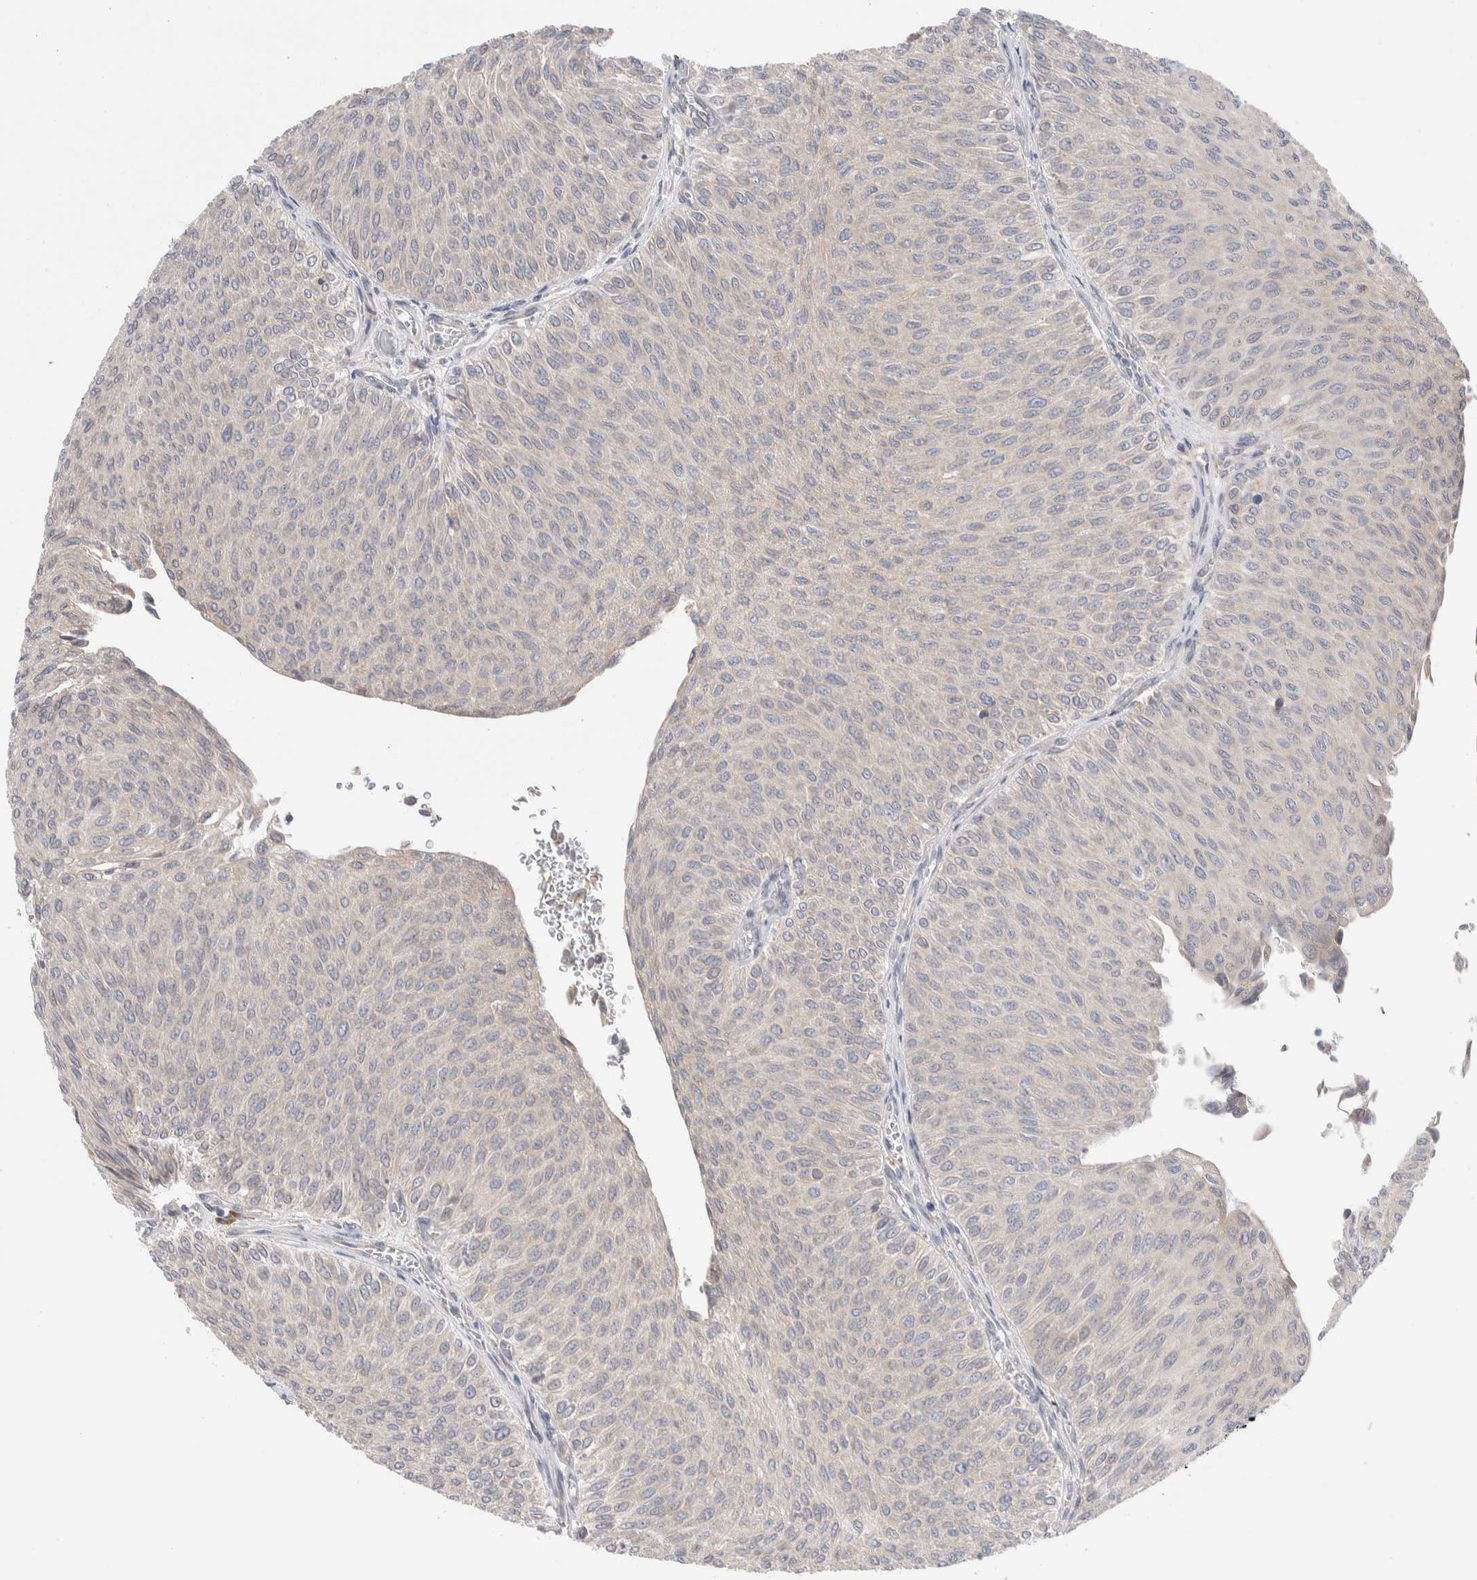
{"staining": {"intensity": "negative", "quantity": "none", "location": "none"}, "tissue": "urothelial cancer", "cell_type": "Tumor cells", "image_type": "cancer", "snomed": [{"axis": "morphology", "description": "Urothelial carcinoma, Low grade"}, {"axis": "topography", "description": "Urinary bladder"}], "caption": "Tumor cells are negative for protein expression in human low-grade urothelial carcinoma.", "gene": "RUSF1", "patient": {"sex": "male", "age": 78}}